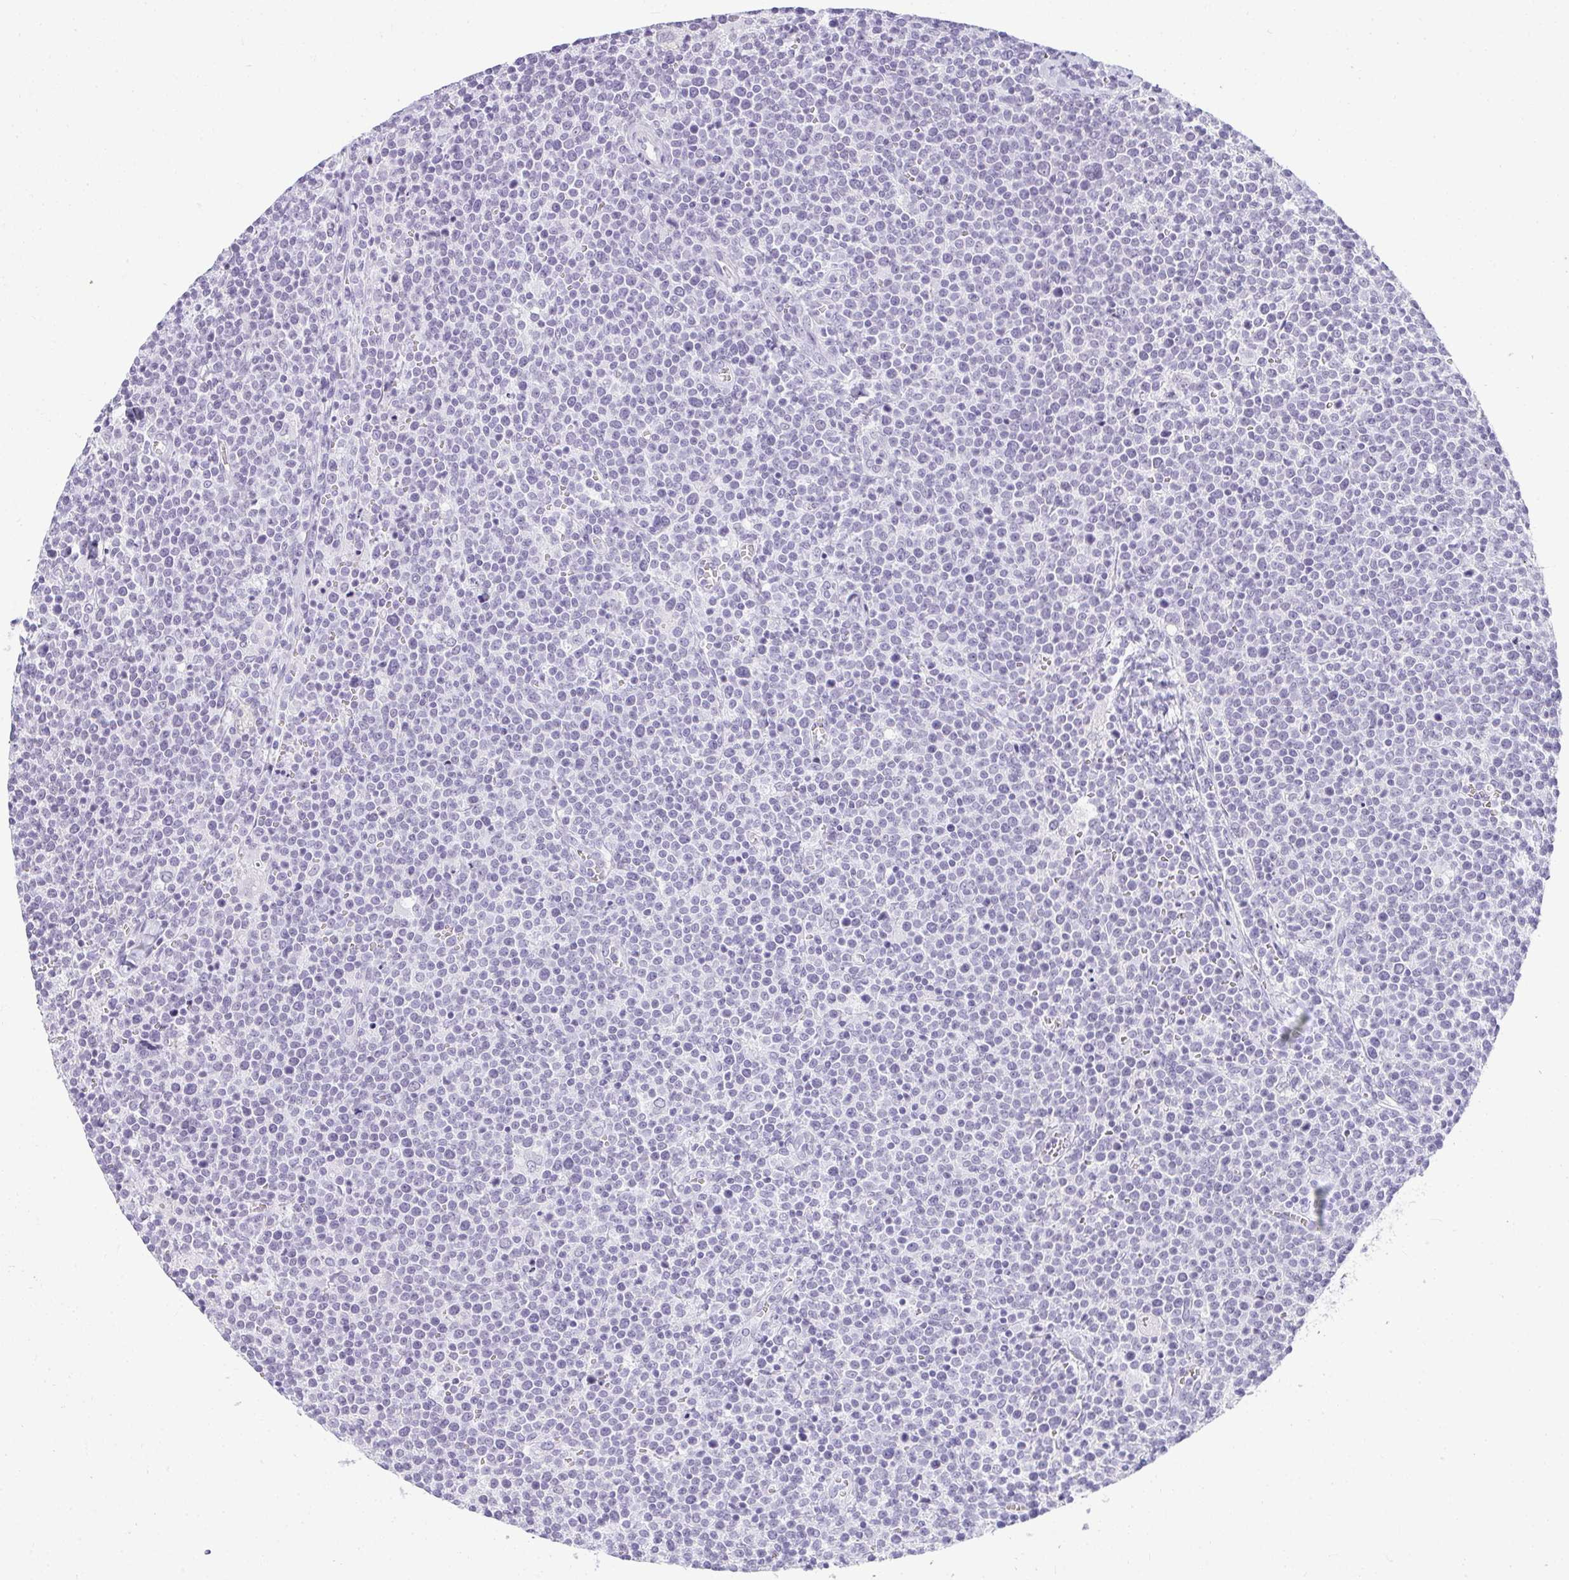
{"staining": {"intensity": "negative", "quantity": "none", "location": "none"}, "tissue": "lymphoma", "cell_type": "Tumor cells", "image_type": "cancer", "snomed": [{"axis": "morphology", "description": "Malignant lymphoma, non-Hodgkin's type, High grade"}, {"axis": "topography", "description": "Lymph node"}], "caption": "Malignant lymphoma, non-Hodgkin's type (high-grade) stained for a protein using immunohistochemistry (IHC) demonstrates no positivity tumor cells.", "gene": "PLA2G1B", "patient": {"sex": "male", "age": 61}}